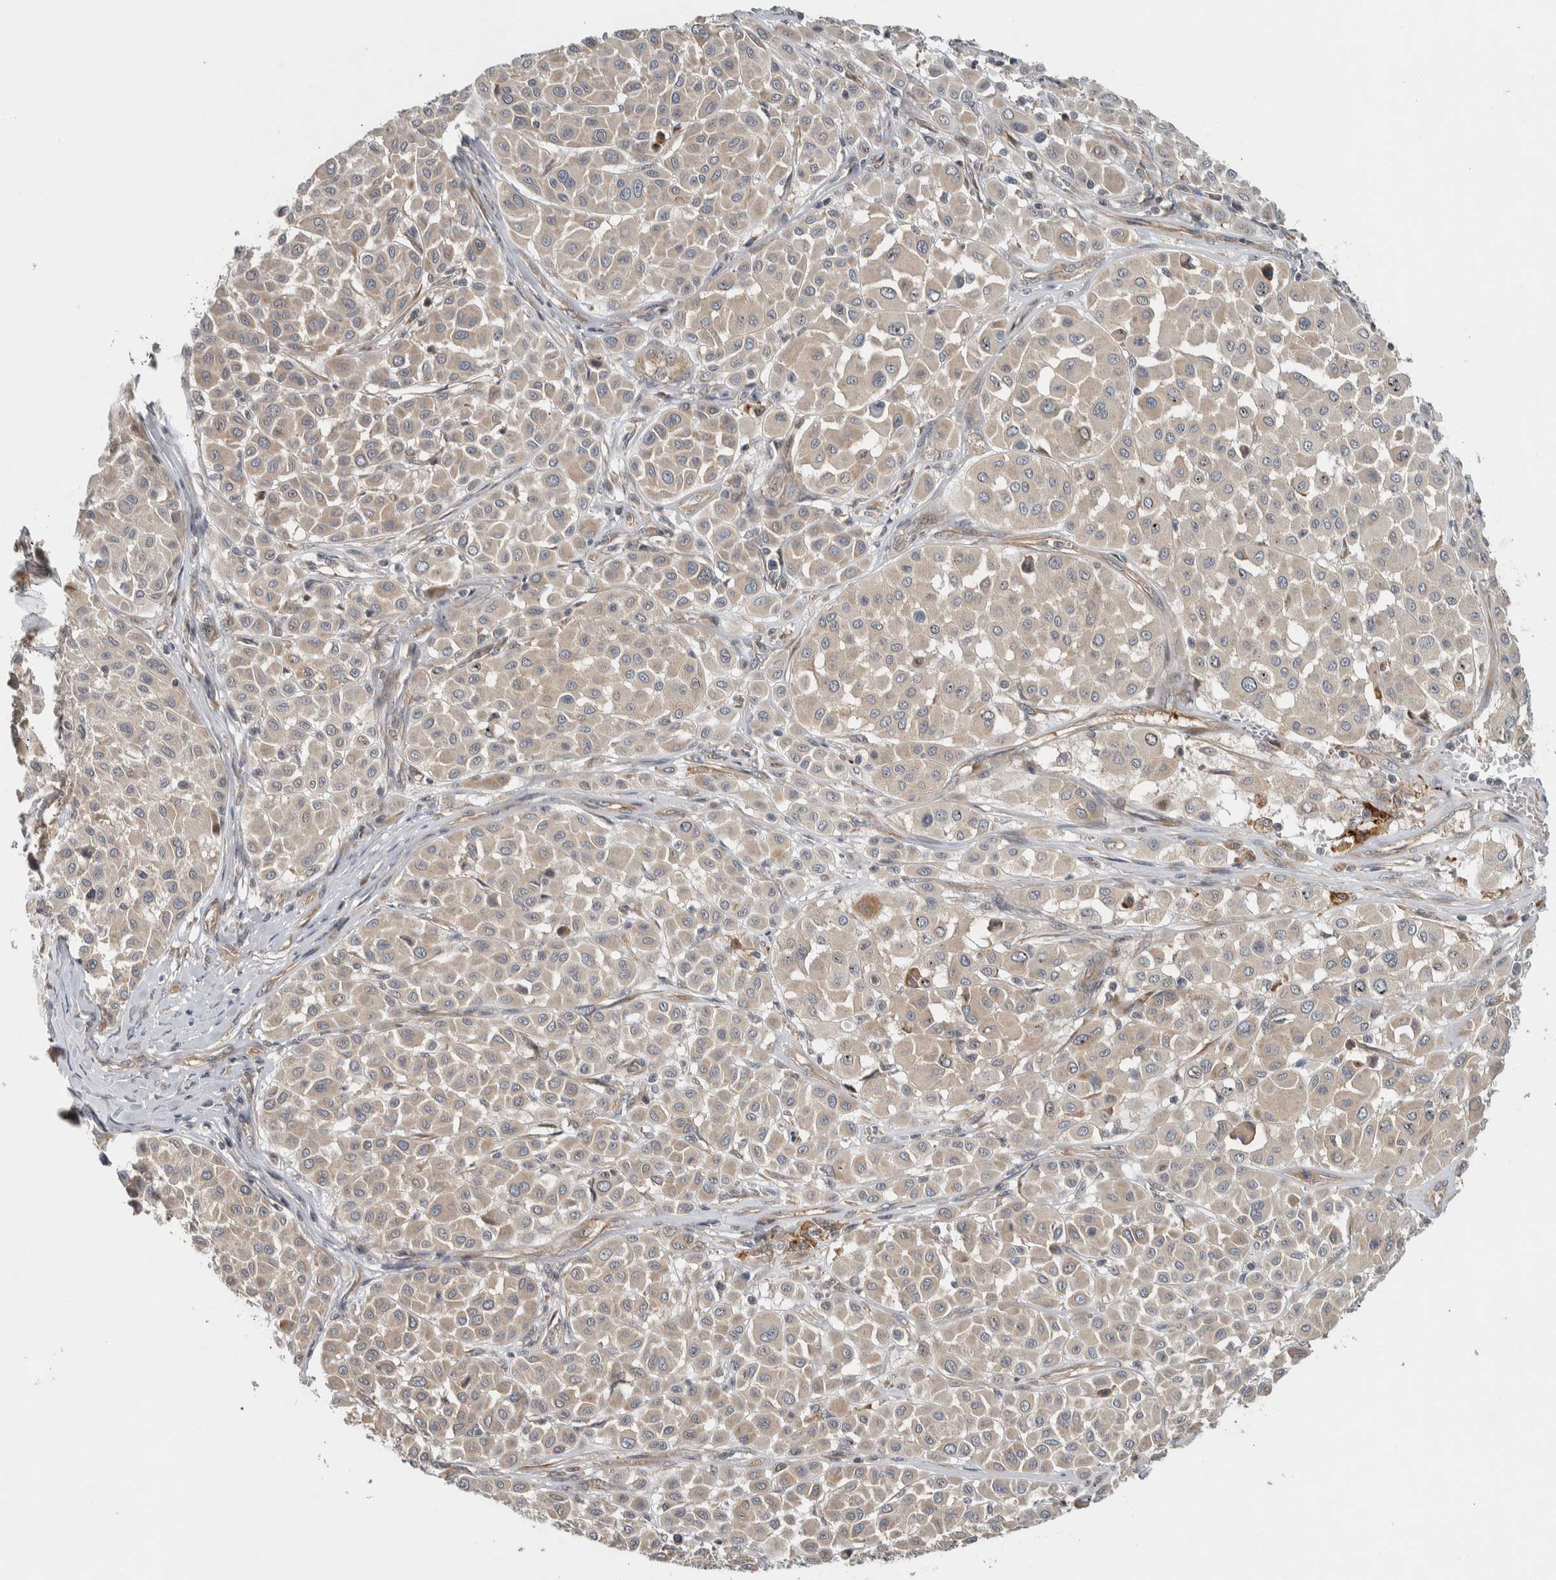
{"staining": {"intensity": "weak", "quantity": "25%-75%", "location": "cytoplasmic/membranous"}, "tissue": "melanoma", "cell_type": "Tumor cells", "image_type": "cancer", "snomed": [{"axis": "morphology", "description": "Malignant melanoma, Metastatic site"}, {"axis": "topography", "description": "Soft tissue"}], "caption": "Human melanoma stained with a brown dye displays weak cytoplasmic/membranous positive expression in approximately 25%-75% of tumor cells.", "gene": "TBC1D31", "patient": {"sex": "male", "age": 41}}